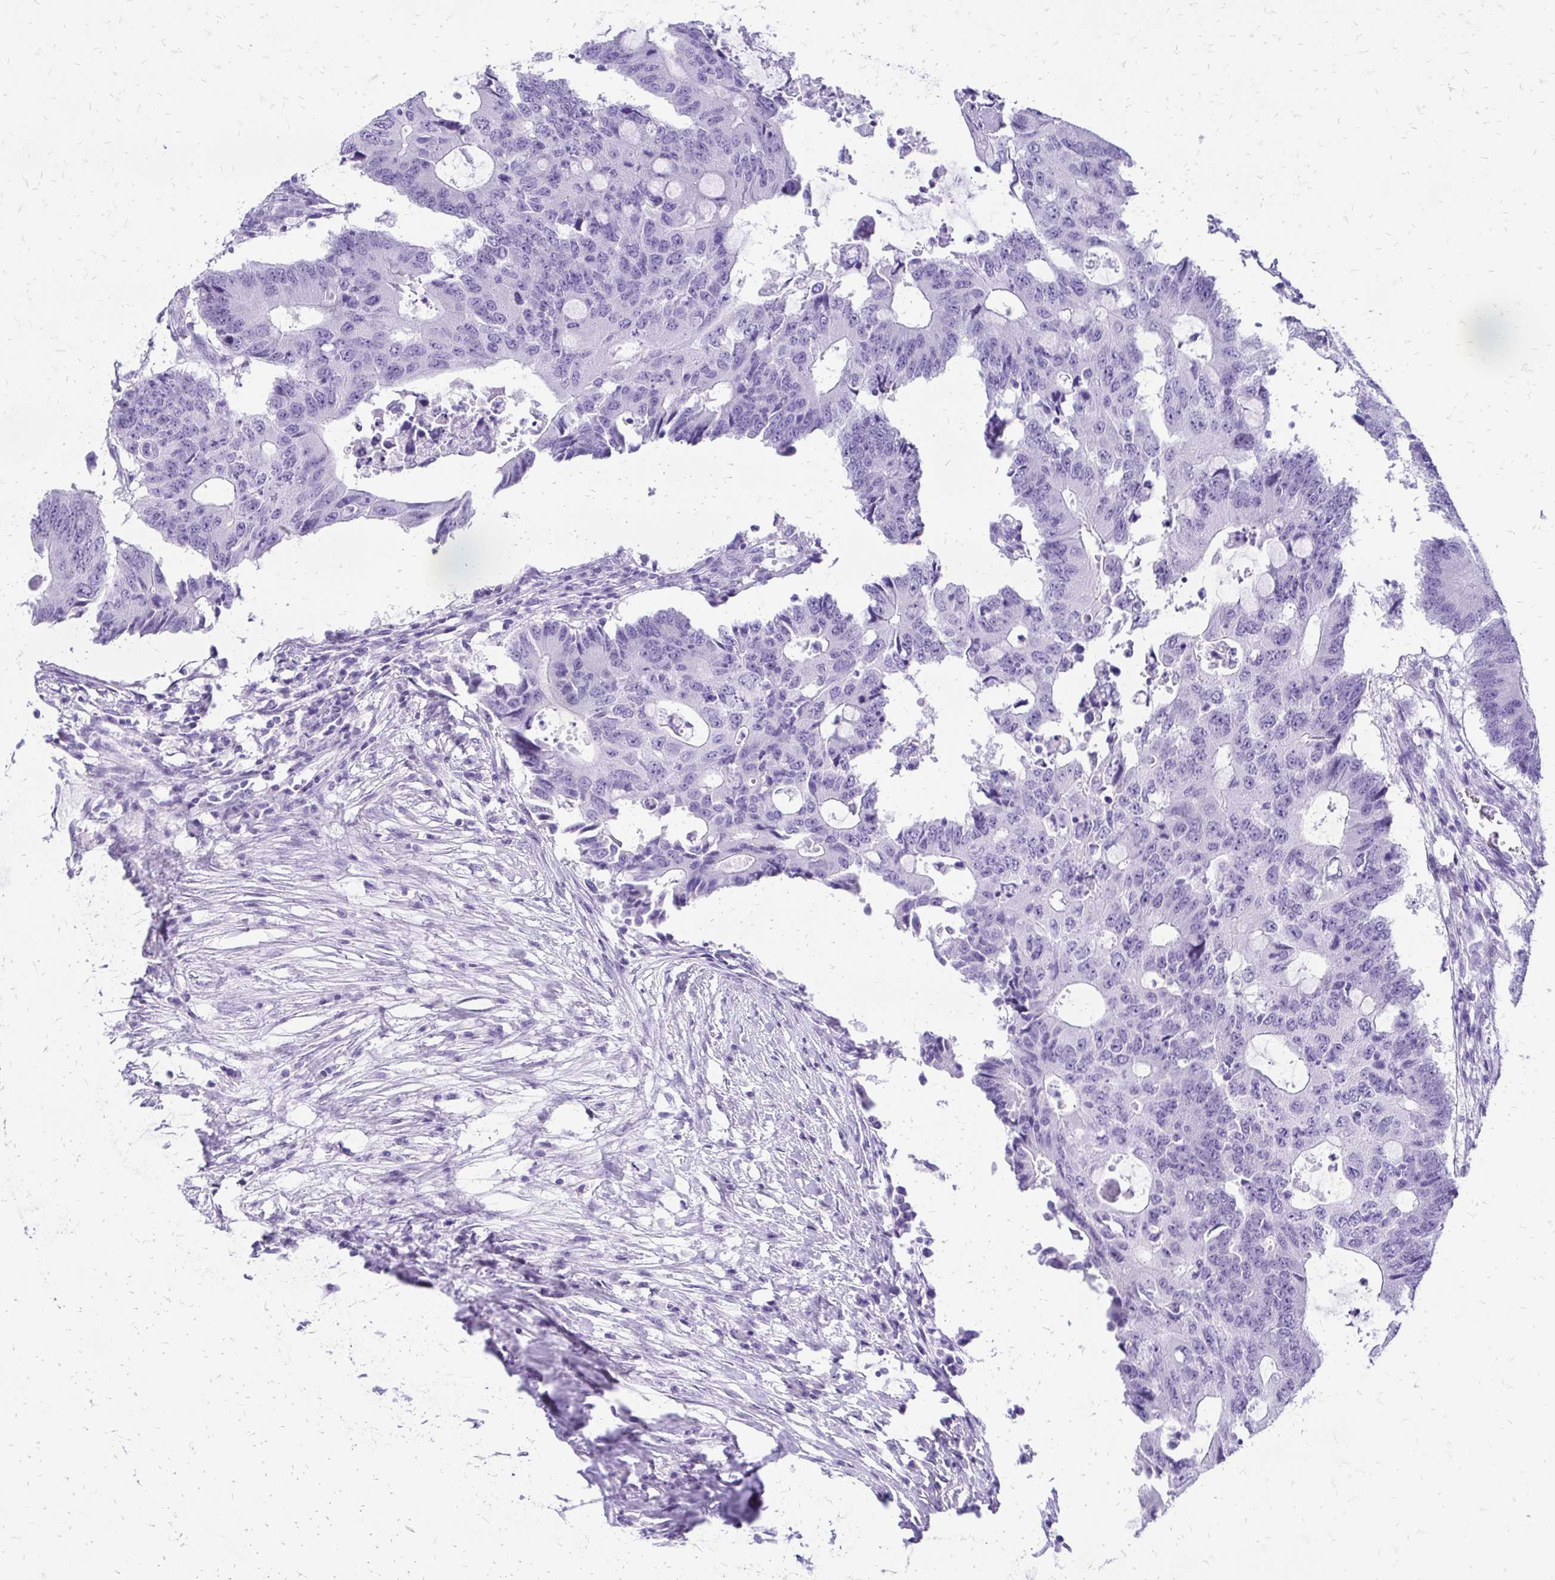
{"staining": {"intensity": "negative", "quantity": "none", "location": "none"}, "tissue": "colorectal cancer", "cell_type": "Tumor cells", "image_type": "cancer", "snomed": [{"axis": "morphology", "description": "Adenocarcinoma, NOS"}, {"axis": "topography", "description": "Colon"}], "caption": "Colorectal cancer (adenocarcinoma) was stained to show a protein in brown. There is no significant expression in tumor cells.", "gene": "SLC32A1", "patient": {"sex": "male", "age": 71}}